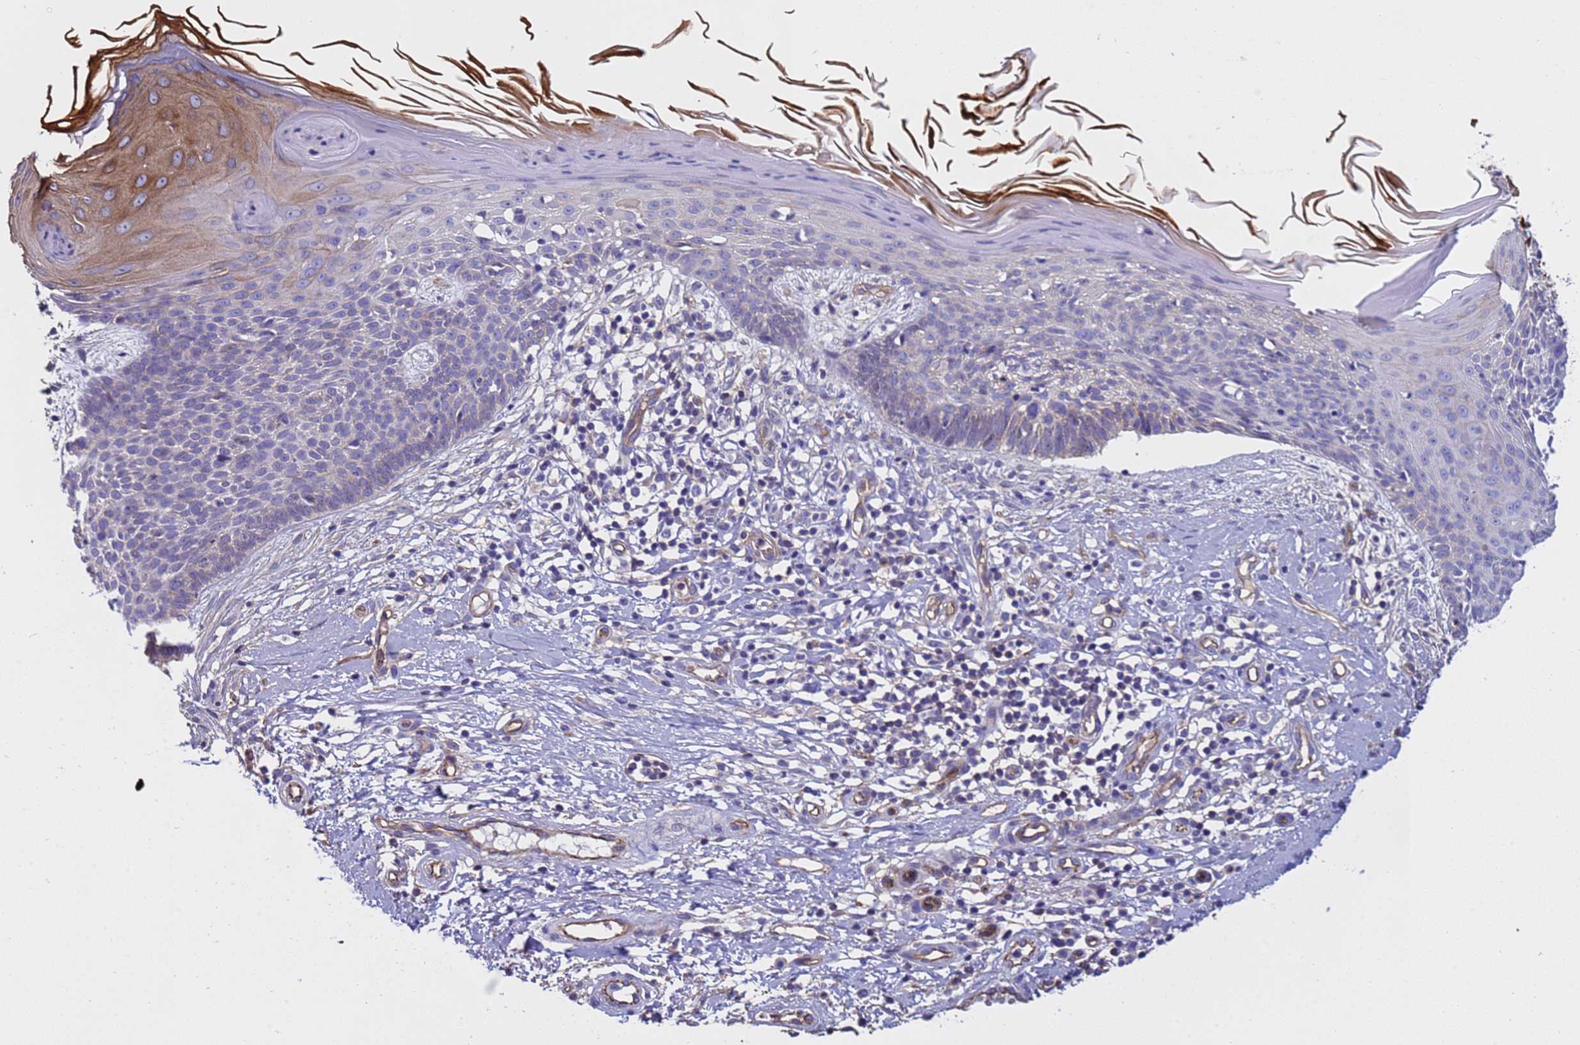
{"staining": {"intensity": "negative", "quantity": "none", "location": "none"}, "tissue": "skin cancer", "cell_type": "Tumor cells", "image_type": "cancer", "snomed": [{"axis": "morphology", "description": "Basal cell carcinoma"}, {"axis": "topography", "description": "Skin"}], "caption": "Skin cancer stained for a protein using immunohistochemistry (IHC) displays no staining tumor cells.", "gene": "ZNF248", "patient": {"sex": "male", "age": 78}}